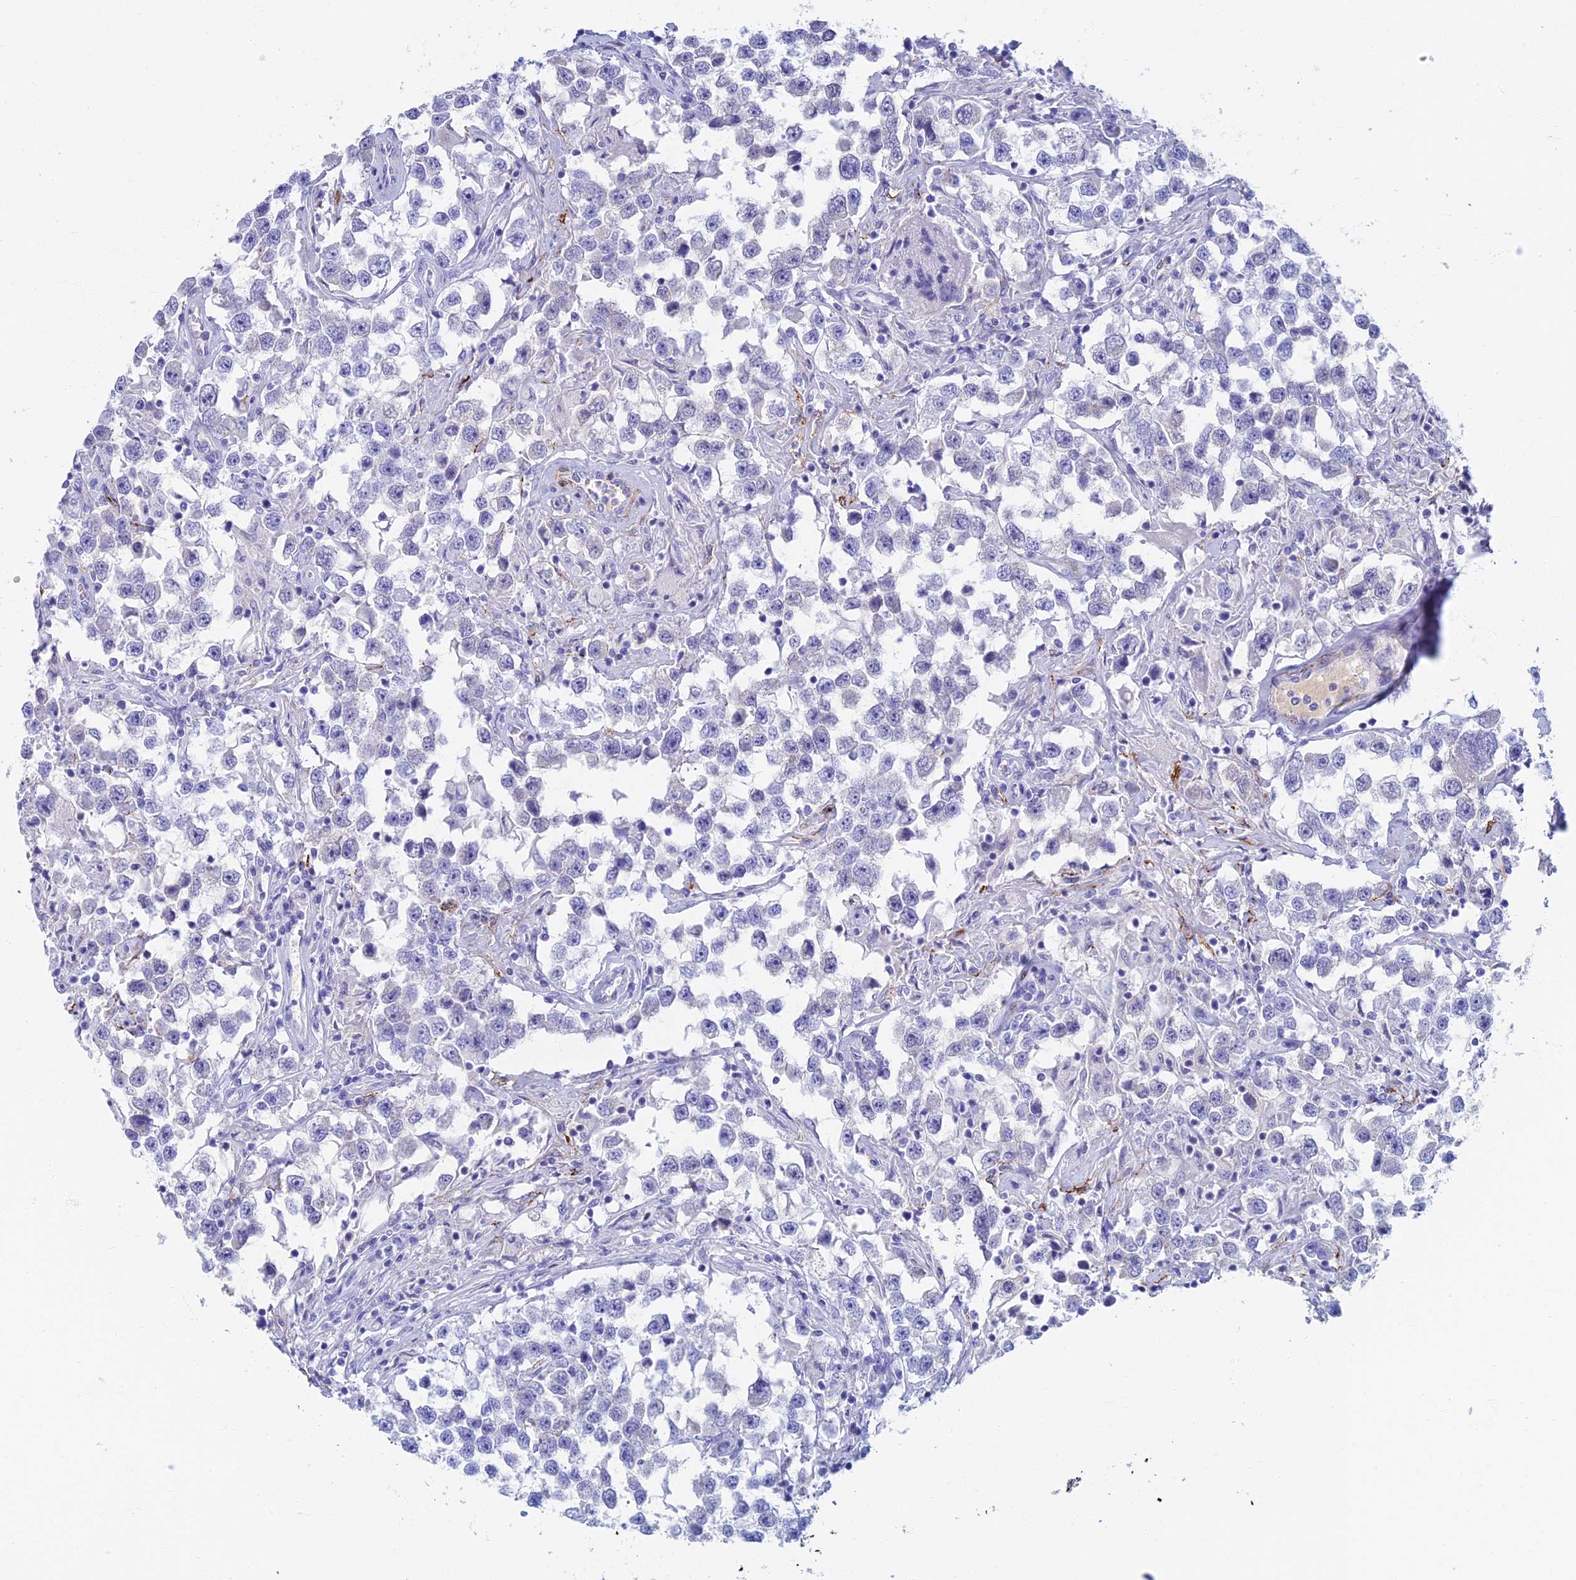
{"staining": {"intensity": "negative", "quantity": "none", "location": "none"}, "tissue": "testis cancer", "cell_type": "Tumor cells", "image_type": "cancer", "snomed": [{"axis": "morphology", "description": "Seminoma, NOS"}, {"axis": "topography", "description": "Testis"}], "caption": "Immunohistochemistry of human testis cancer (seminoma) demonstrates no staining in tumor cells.", "gene": "ETFRF1", "patient": {"sex": "male", "age": 46}}